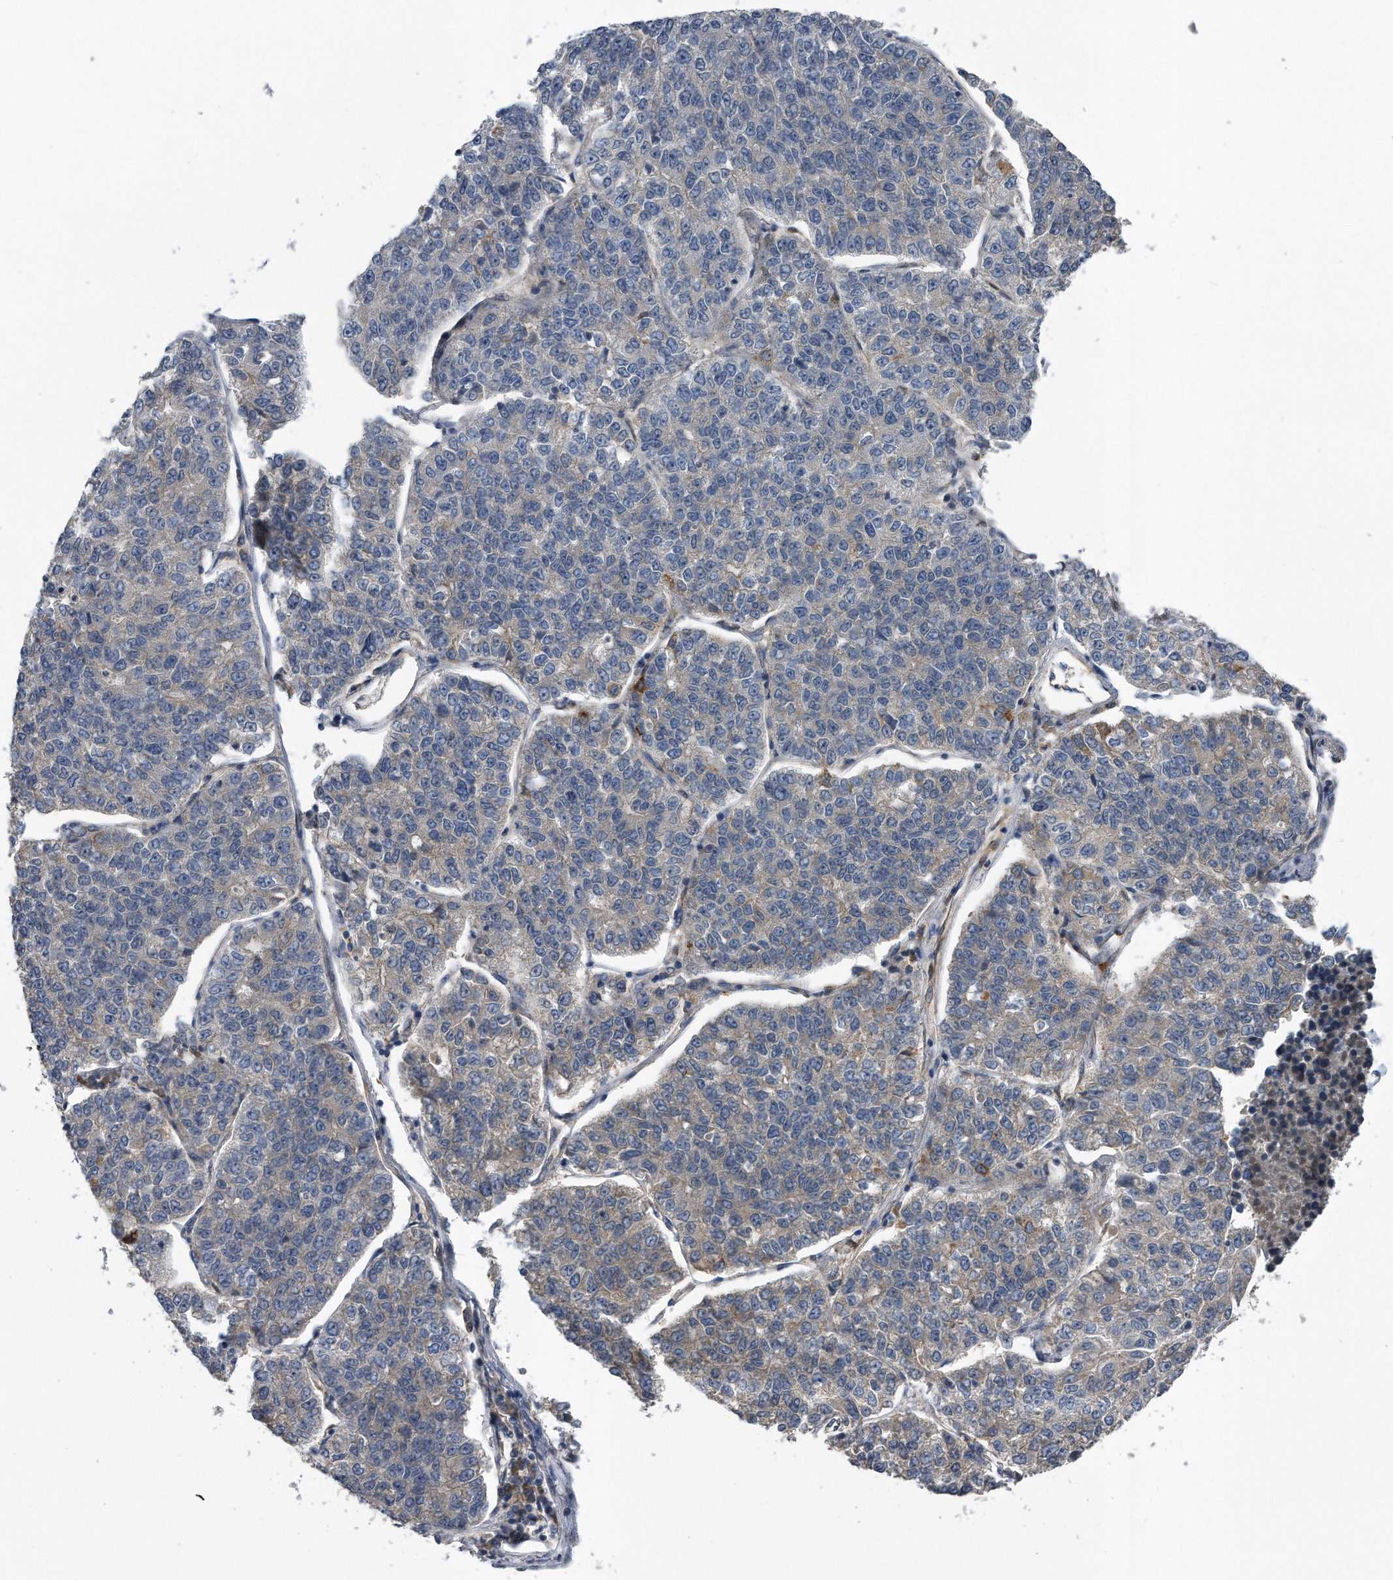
{"staining": {"intensity": "negative", "quantity": "none", "location": "none"}, "tissue": "lung cancer", "cell_type": "Tumor cells", "image_type": "cancer", "snomed": [{"axis": "morphology", "description": "Adenocarcinoma, NOS"}, {"axis": "topography", "description": "Lung"}], "caption": "Immunohistochemistry (IHC) histopathology image of neoplastic tissue: adenocarcinoma (lung) stained with DAB shows no significant protein positivity in tumor cells.", "gene": "ZNF79", "patient": {"sex": "male", "age": 49}}